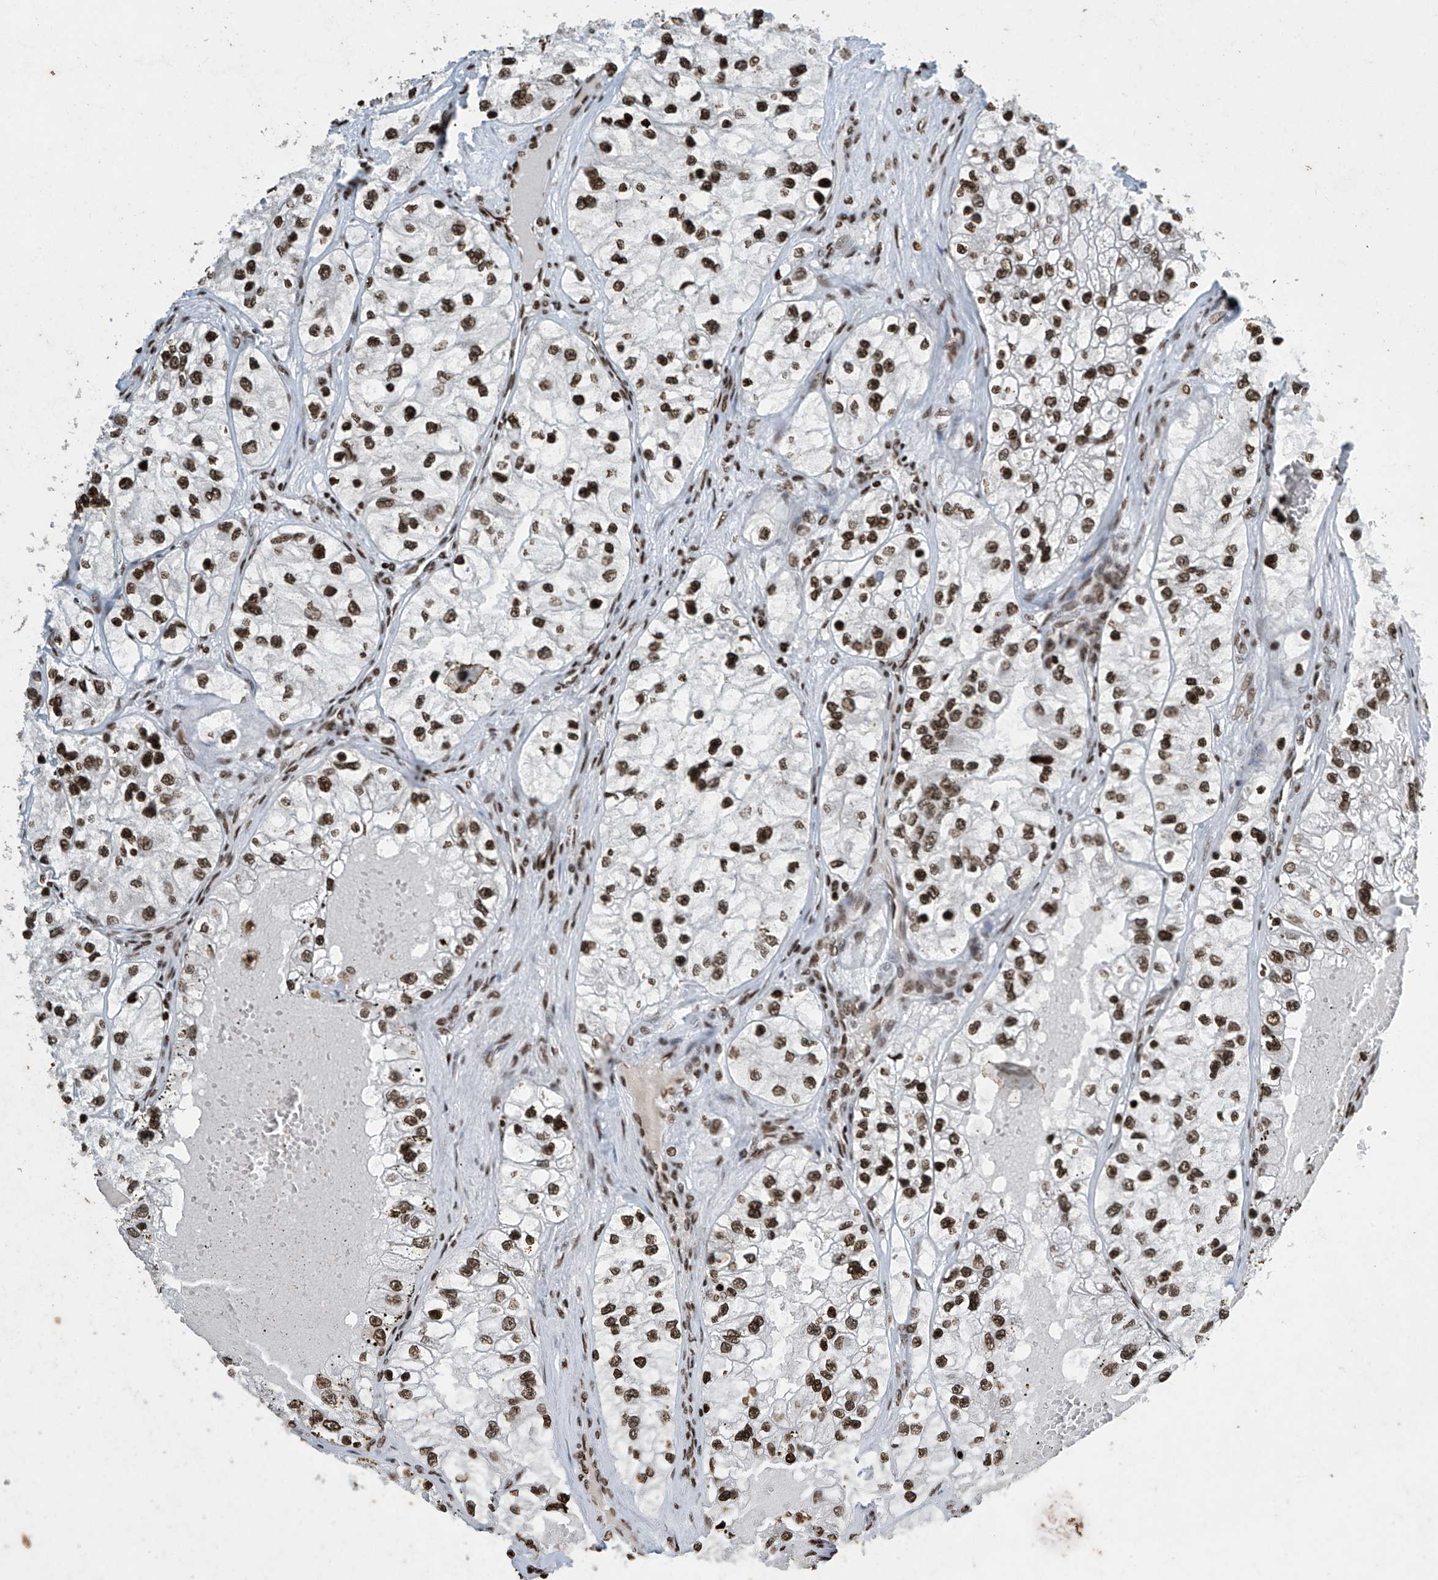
{"staining": {"intensity": "strong", "quantity": ">75%", "location": "nuclear"}, "tissue": "renal cancer", "cell_type": "Tumor cells", "image_type": "cancer", "snomed": [{"axis": "morphology", "description": "Adenocarcinoma, NOS"}, {"axis": "topography", "description": "Kidney"}], "caption": "Immunohistochemistry (IHC) micrograph of adenocarcinoma (renal) stained for a protein (brown), which reveals high levels of strong nuclear staining in about >75% of tumor cells.", "gene": "H4C16", "patient": {"sex": "female", "age": 57}}